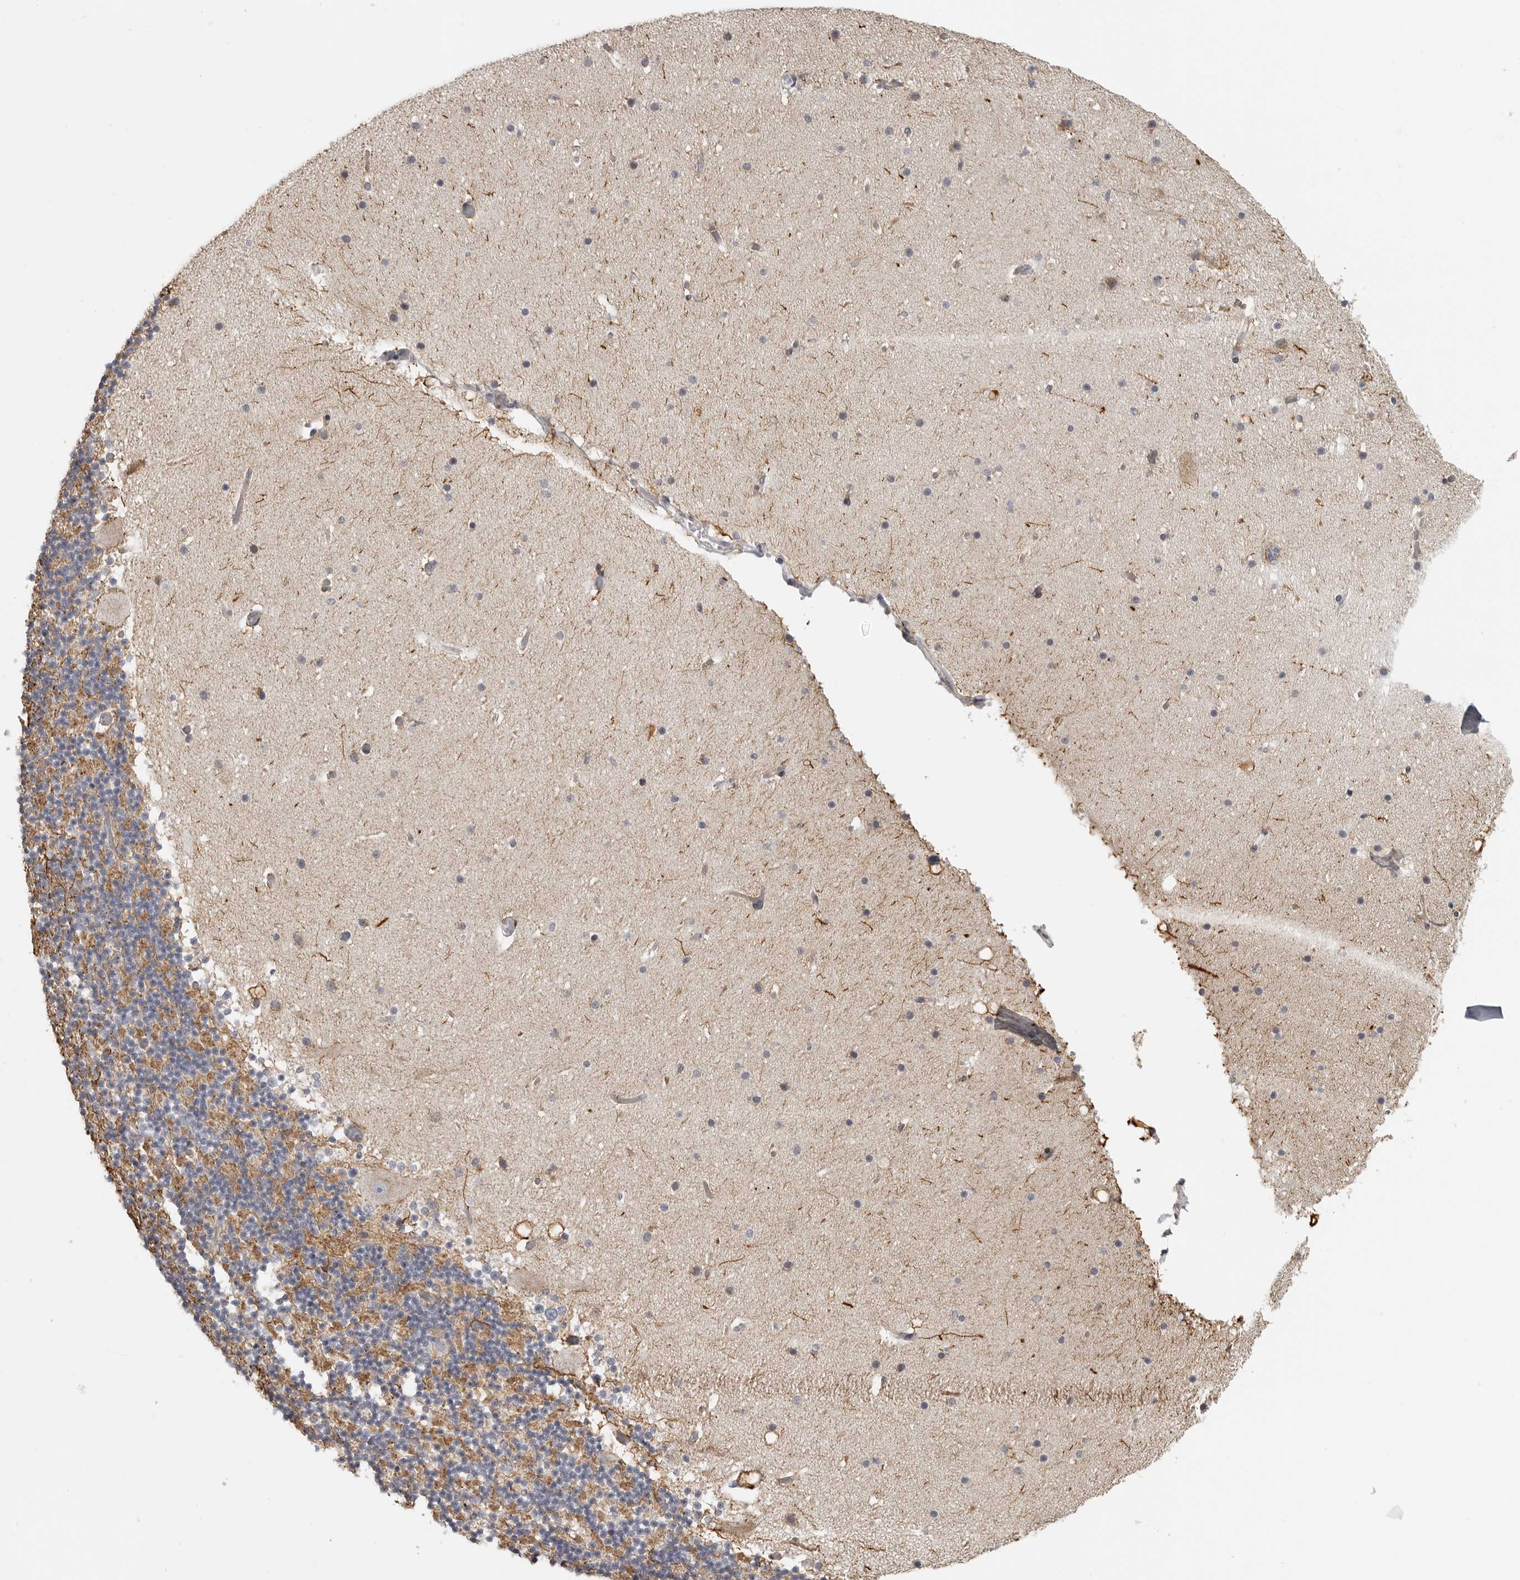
{"staining": {"intensity": "moderate", "quantity": "<25%", "location": "cytoplasmic/membranous"}, "tissue": "cerebellum", "cell_type": "Cells in granular layer", "image_type": "normal", "snomed": [{"axis": "morphology", "description": "Normal tissue, NOS"}, {"axis": "topography", "description": "Cerebellum"}], "caption": "Immunohistochemical staining of normal cerebellum shows moderate cytoplasmic/membranous protein positivity in about <25% of cells in granular layer.", "gene": "RXFP3", "patient": {"sex": "male", "age": 57}}